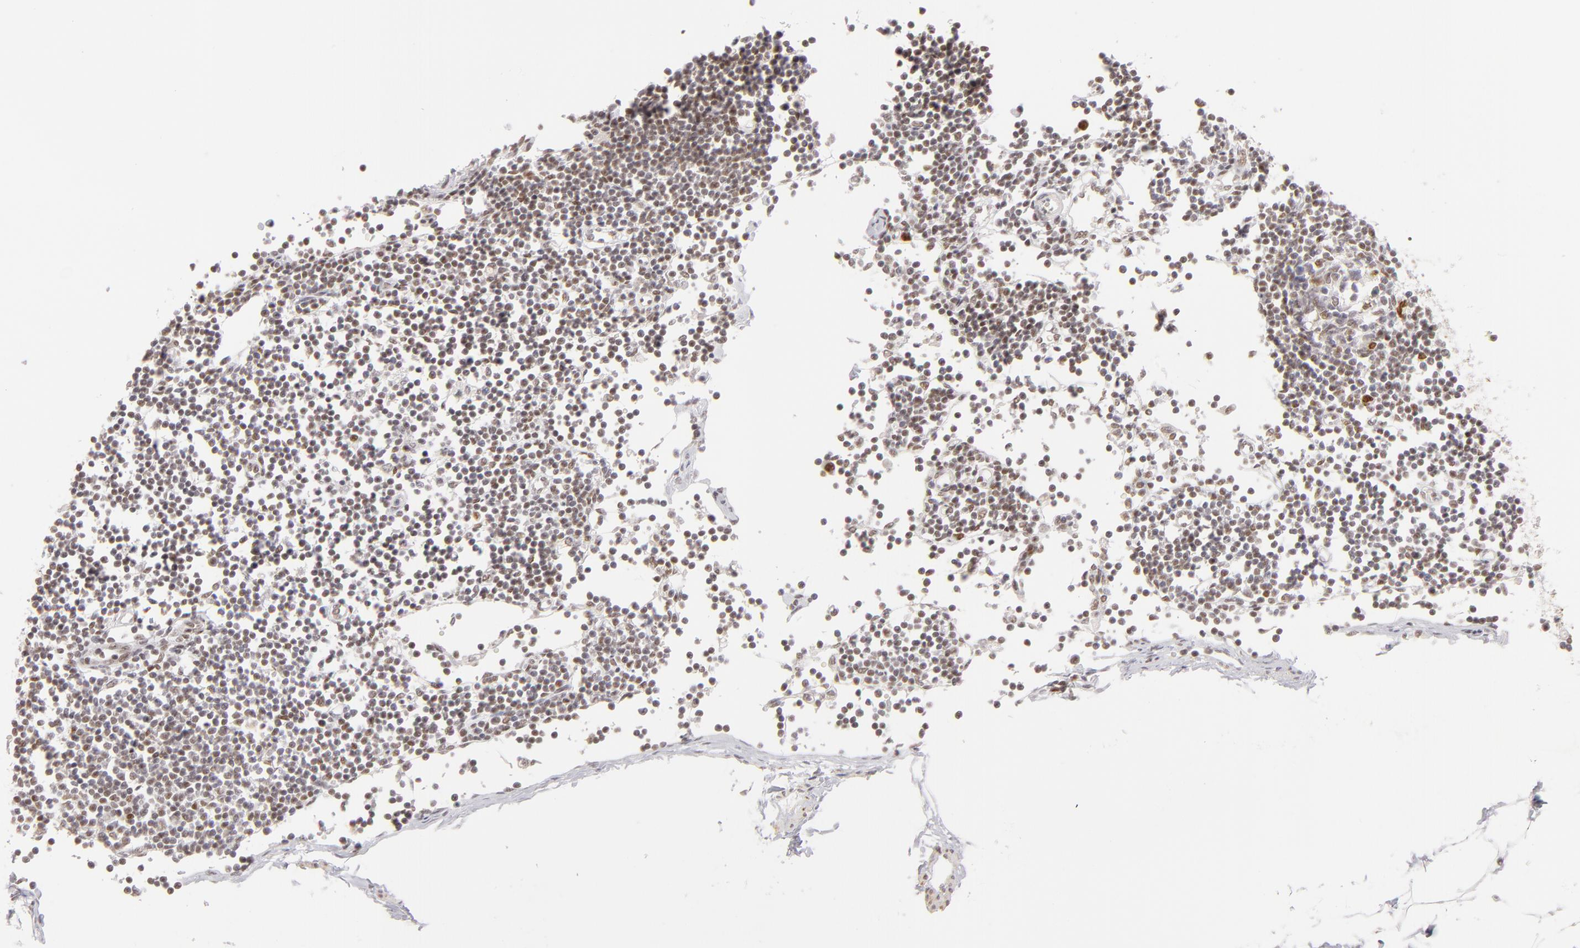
{"staining": {"intensity": "negative", "quantity": "none", "location": "none"}, "tissue": "adipose tissue", "cell_type": "Adipocytes", "image_type": "normal", "snomed": [{"axis": "morphology", "description": "Normal tissue, NOS"}, {"axis": "morphology", "description": "Adenocarcinoma, NOS"}, {"axis": "topography", "description": "Colon"}, {"axis": "topography", "description": "Peripheral nerve tissue"}], "caption": "This photomicrograph is of normal adipose tissue stained with IHC to label a protein in brown with the nuclei are counter-stained blue. There is no positivity in adipocytes. The staining is performed using DAB (3,3'-diaminobenzidine) brown chromogen with nuclei counter-stained in using hematoxylin.", "gene": "TFAP4", "patient": {"sex": "male", "age": 14}}